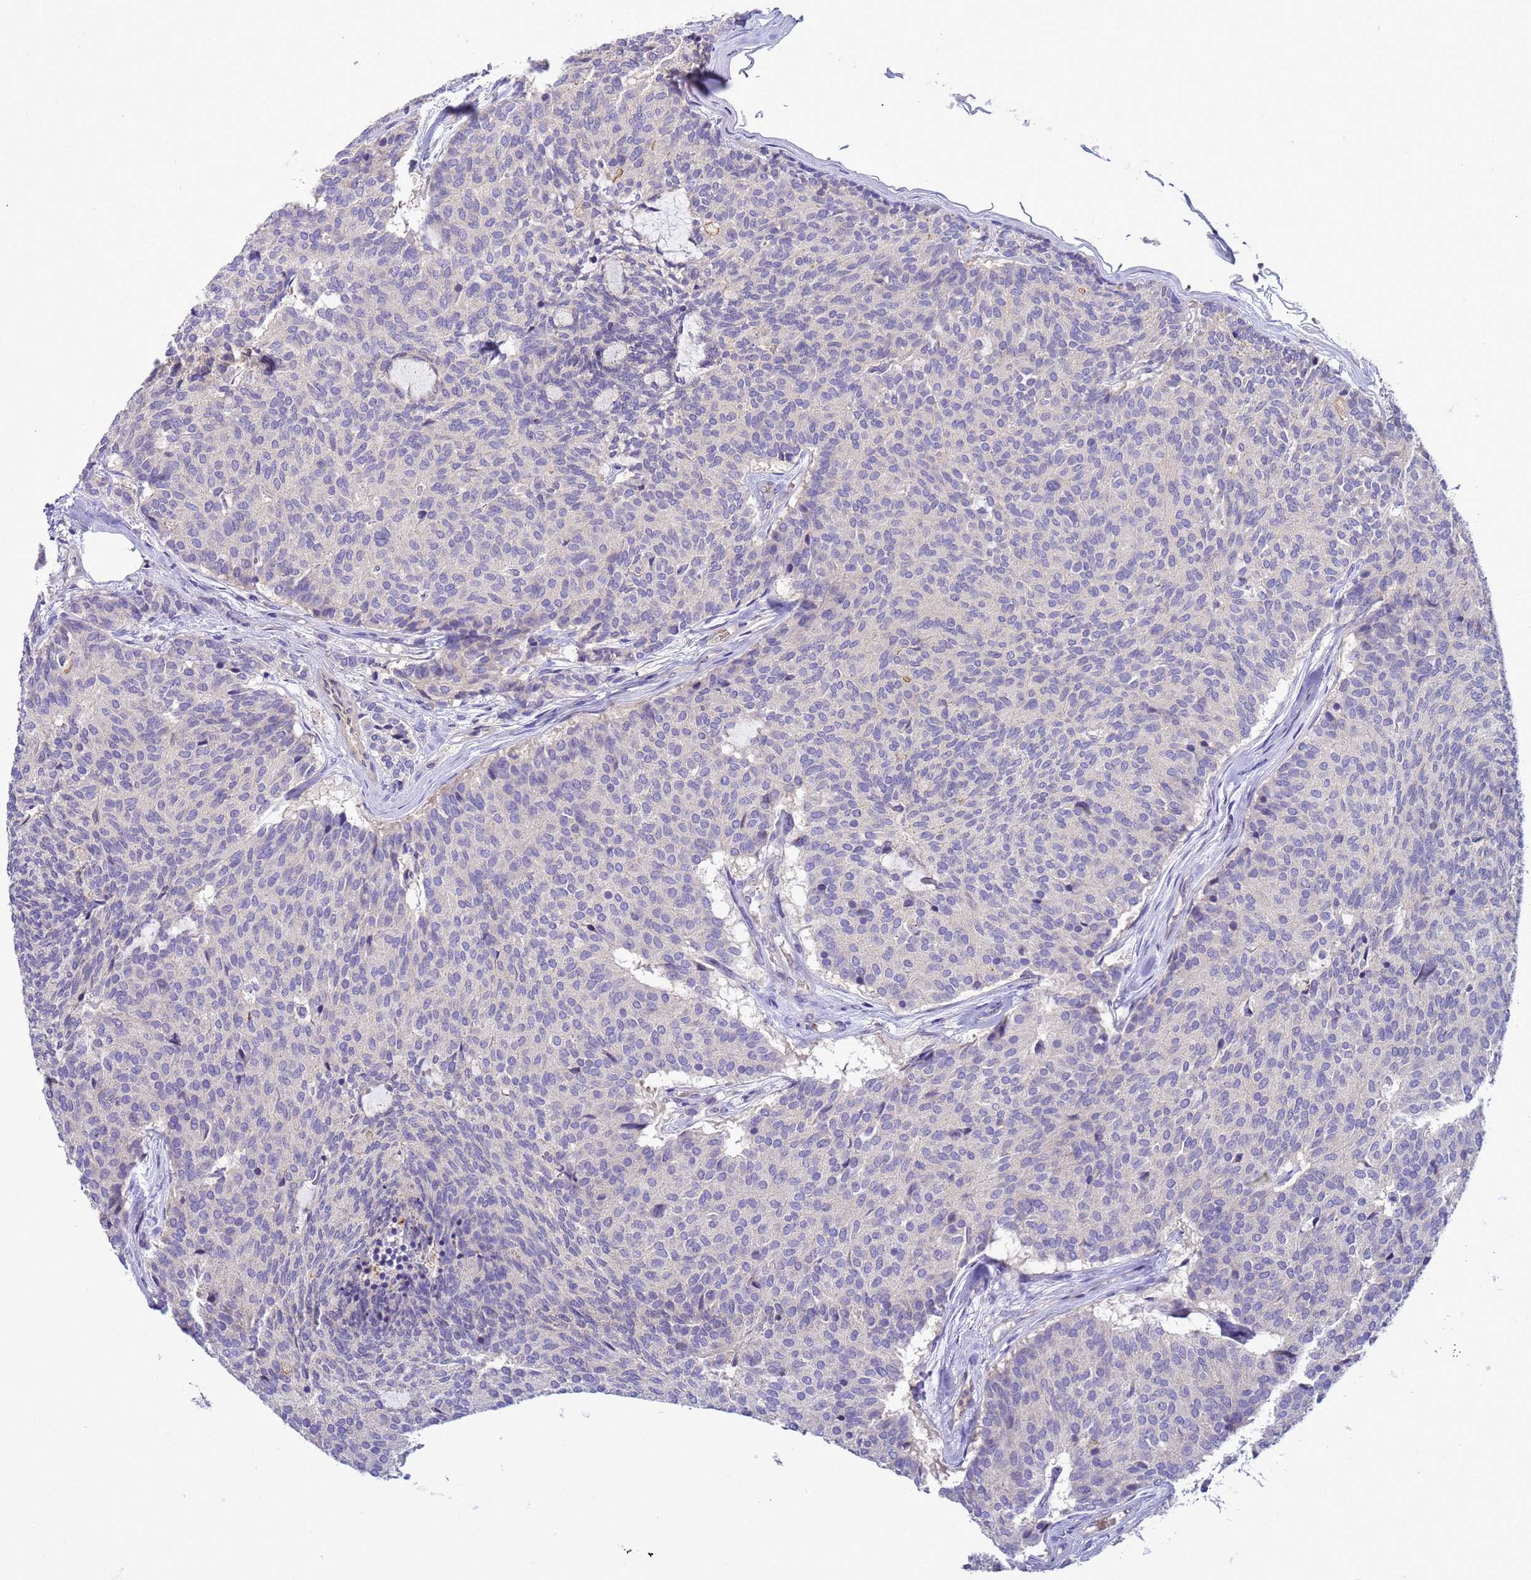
{"staining": {"intensity": "negative", "quantity": "none", "location": "none"}, "tissue": "carcinoid", "cell_type": "Tumor cells", "image_type": "cancer", "snomed": [{"axis": "morphology", "description": "Carcinoid, malignant, NOS"}, {"axis": "topography", "description": "Pancreas"}], "caption": "High magnification brightfield microscopy of malignant carcinoid stained with DAB (brown) and counterstained with hematoxylin (blue): tumor cells show no significant expression. Brightfield microscopy of immunohistochemistry stained with DAB (brown) and hematoxylin (blue), captured at high magnification.", "gene": "TBCD", "patient": {"sex": "female", "age": 54}}